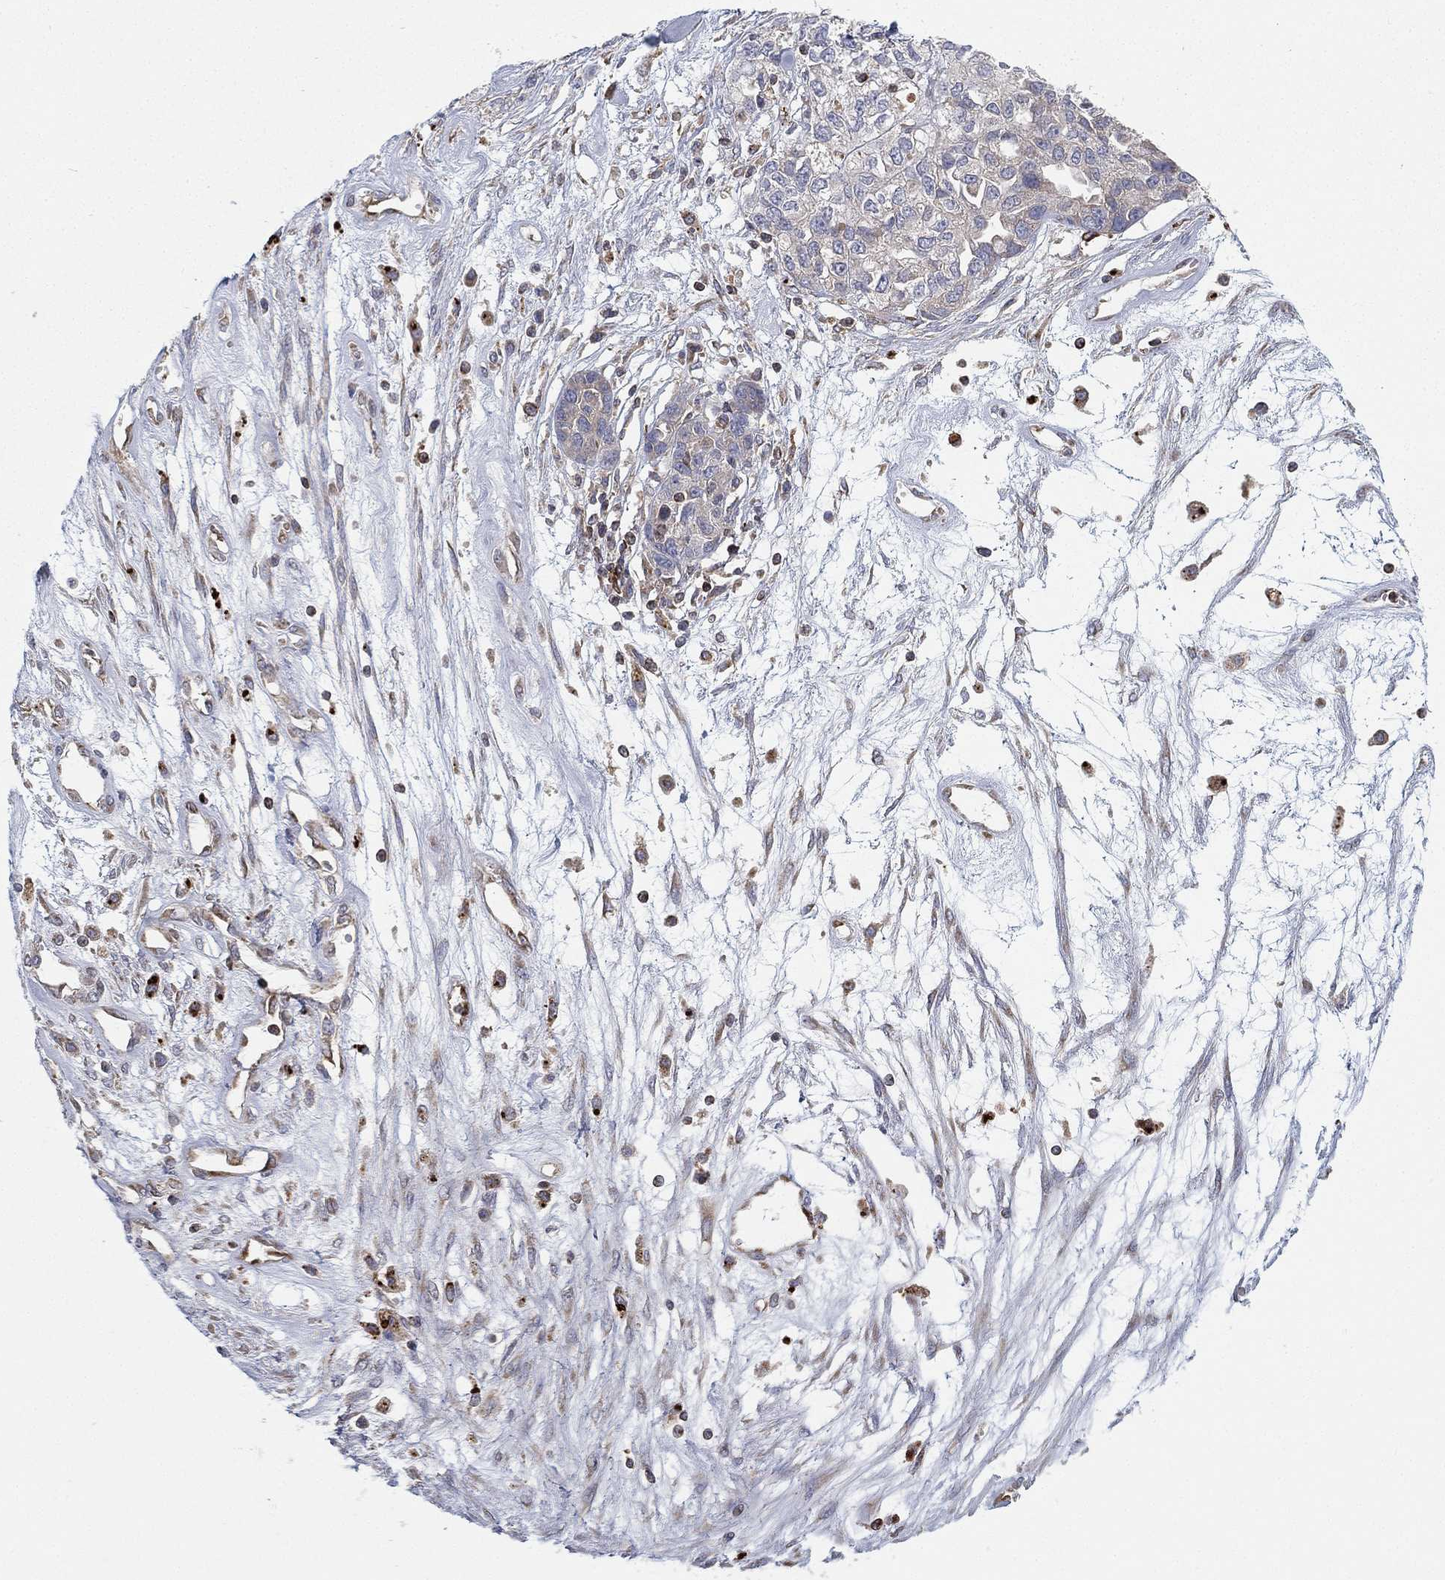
{"staining": {"intensity": "negative", "quantity": "none", "location": "none"}, "tissue": "ovarian cancer", "cell_type": "Tumor cells", "image_type": "cancer", "snomed": [{"axis": "morphology", "description": "Cystadenocarcinoma, serous, NOS"}, {"axis": "topography", "description": "Ovary"}], "caption": "This is an IHC histopathology image of human ovarian cancer (serous cystadenocarcinoma). There is no staining in tumor cells.", "gene": "CYB5B", "patient": {"sex": "female", "age": 87}}